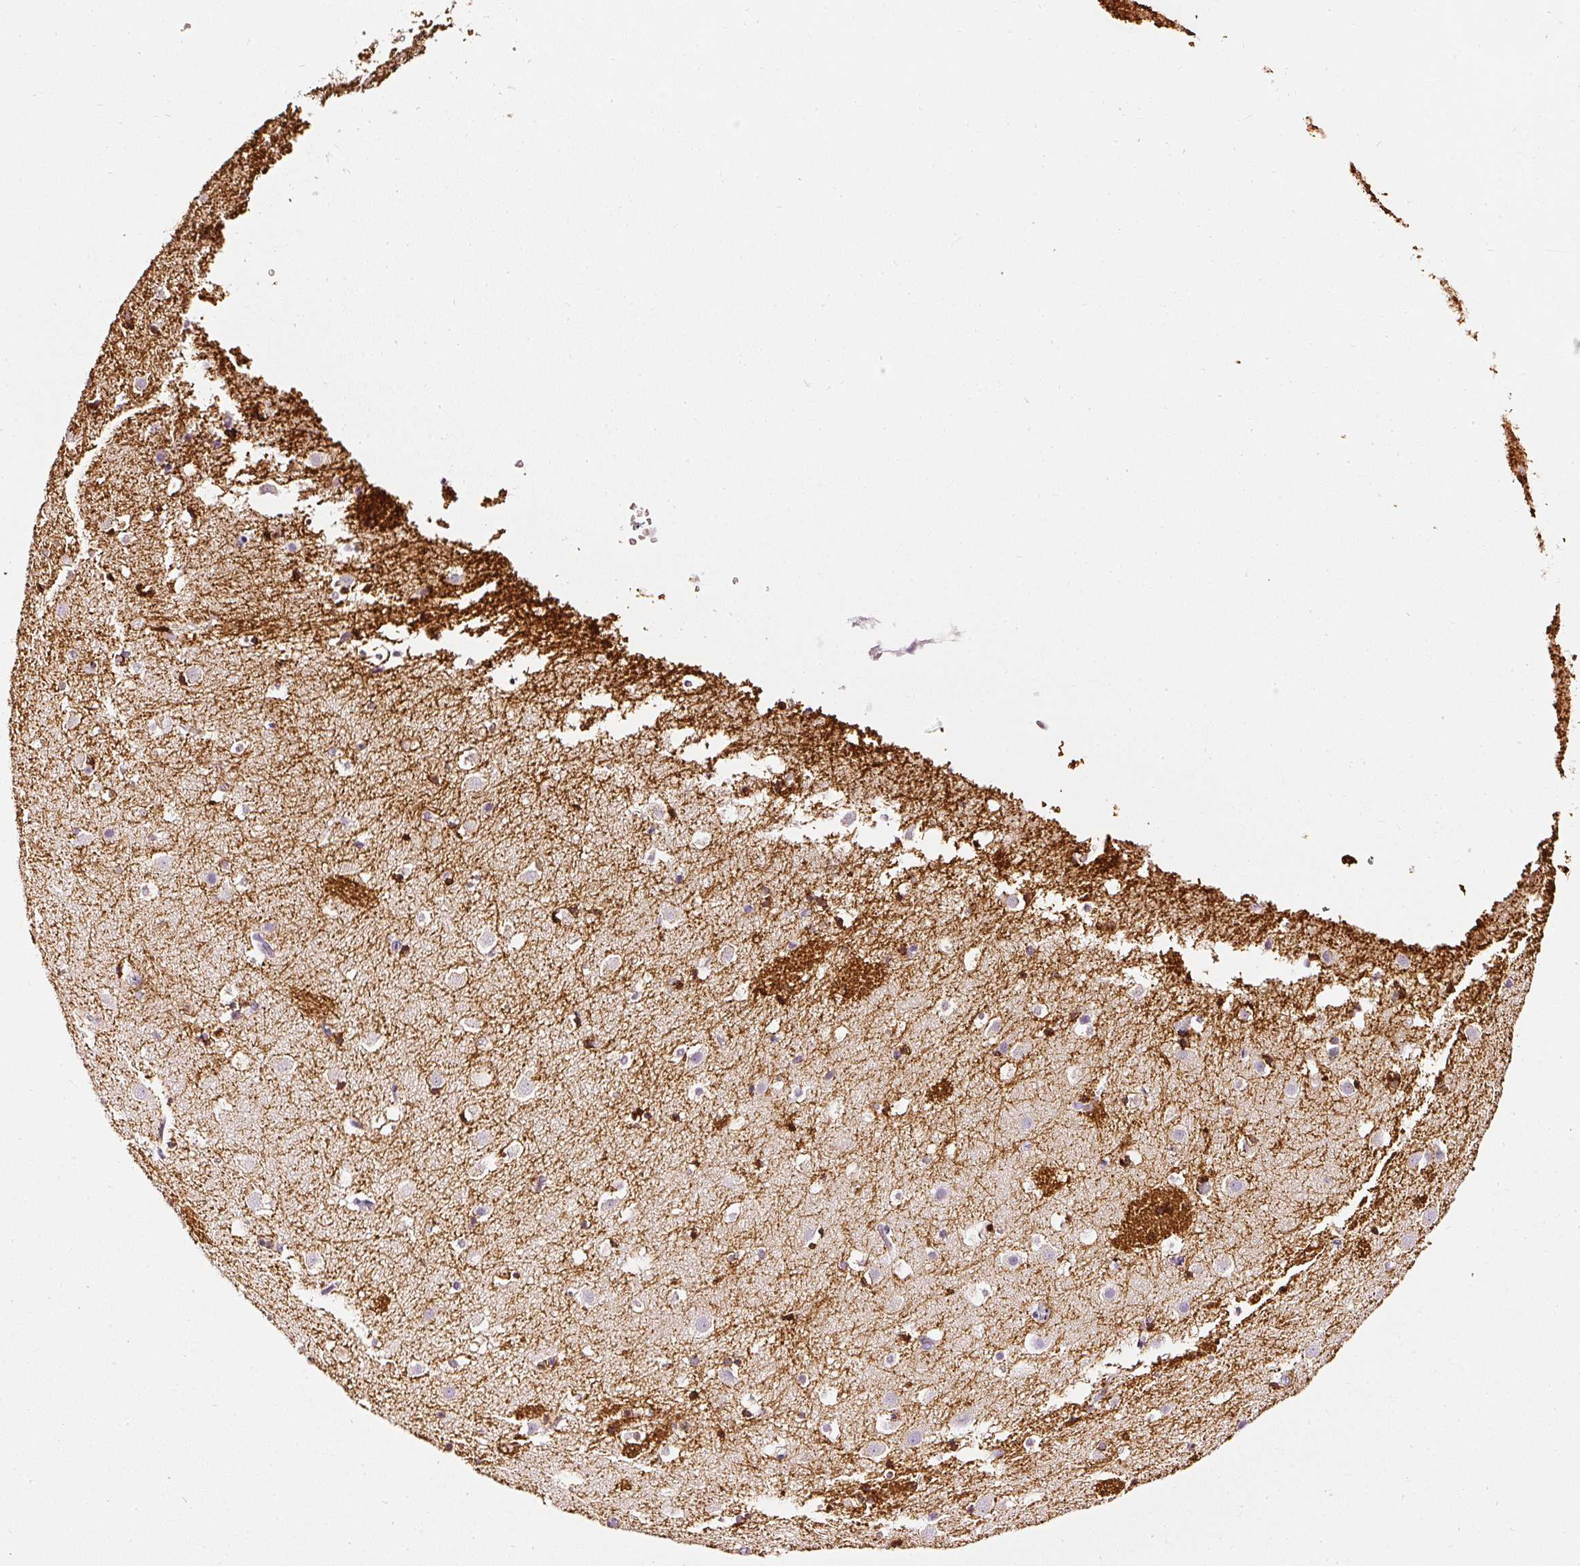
{"staining": {"intensity": "strong", "quantity": "<25%", "location": "cytoplasmic/membranous"}, "tissue": "caudate", "cell_type": "Glial cells", "image_type": "normal", "snomed": [{"axis": "morphology", "description": "Normal tissue, NOS"}, {"axis": "topography", "description": "Lateral ventricle wall"}], "caption": "Protein expression analysis of unremarkable caudate reveals strong cytoplasmic/membranous staining in approximately <25% of glial cells.", "gene": "CNP", "patient": {"sex": "male", "age": 25}}